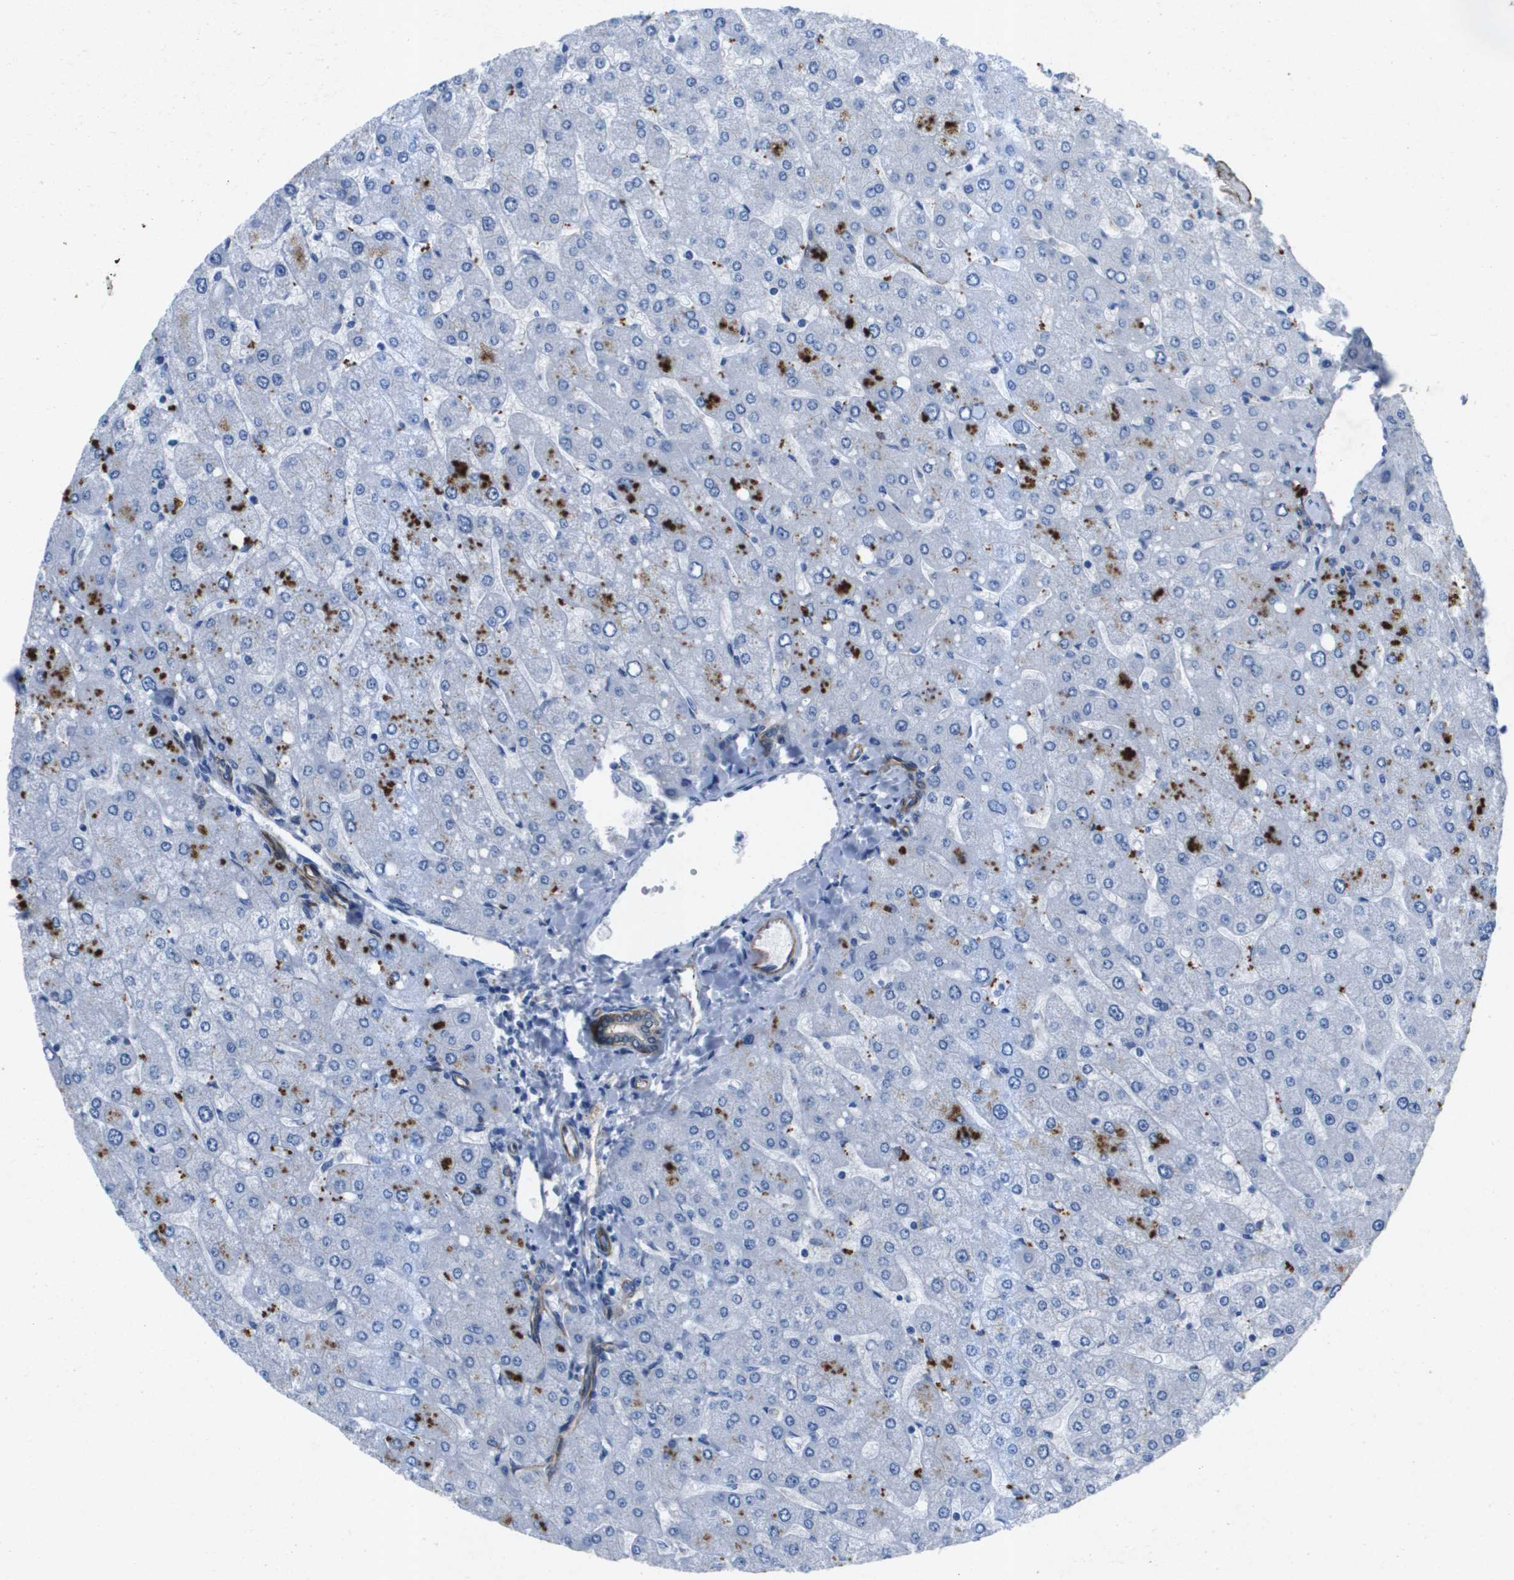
{"staining": {"intensity": "moderate", "quantity": "<25%", "location": "cytoplasmic/membranous"}, "tissue": "liver", "cell_type": "Cholangiocytes", "image_type": "normal", "snomed": [{"axis": "morphology", "description": "Normal tissue, NOS"}, {"axis": "topography", "description": "Liver"}], "caption": "This is an image of immunohistochemistry staining of benign liver, which shows moderate expression in the cytoplasmic/membranous of cholangiocytes.", "gene": "ITGA6", "patient": {"sex": "male", "age": 55}}